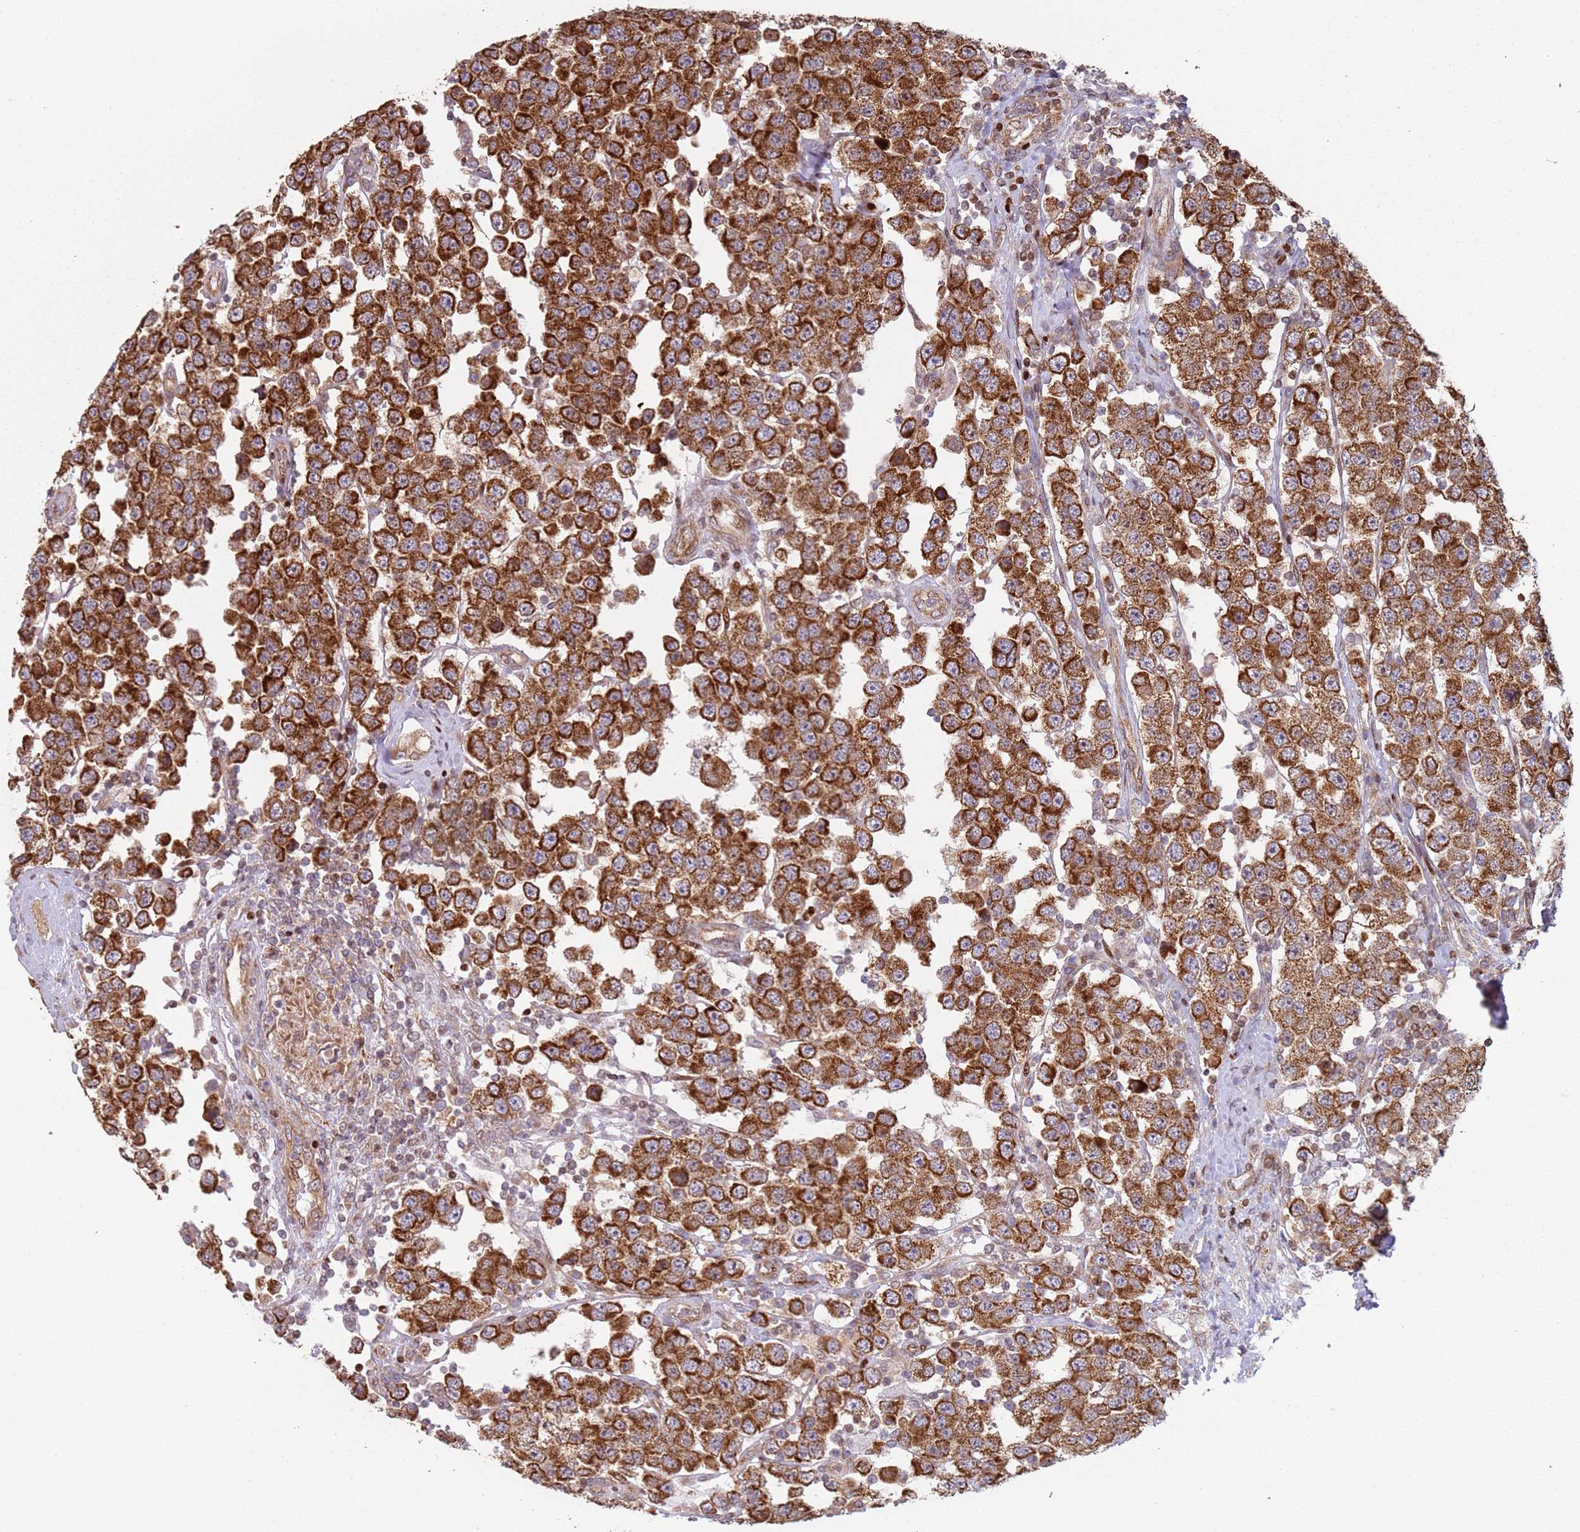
{"staining": {"intensity": "strong", "quantity": ">75%", "location": "cytoplasmic/membranous"}, "tissue": "testis cancer", "cell_type": "Tumor cells", "image_type": "cancer", "snomed": [{"axis": "morphology", "description": "Seminoma, NOS"}, {"axis": "topography", "description": "Testis"}], "caption": "DAB immunohistochemical staining of human seminoma (testis) demonstrates strong cytoplasmic/membranous protein positivity in approximately >75% of tumor cells.", "gene": "HNRNPLL", "patient": {"sex": "male", "age": 28}}